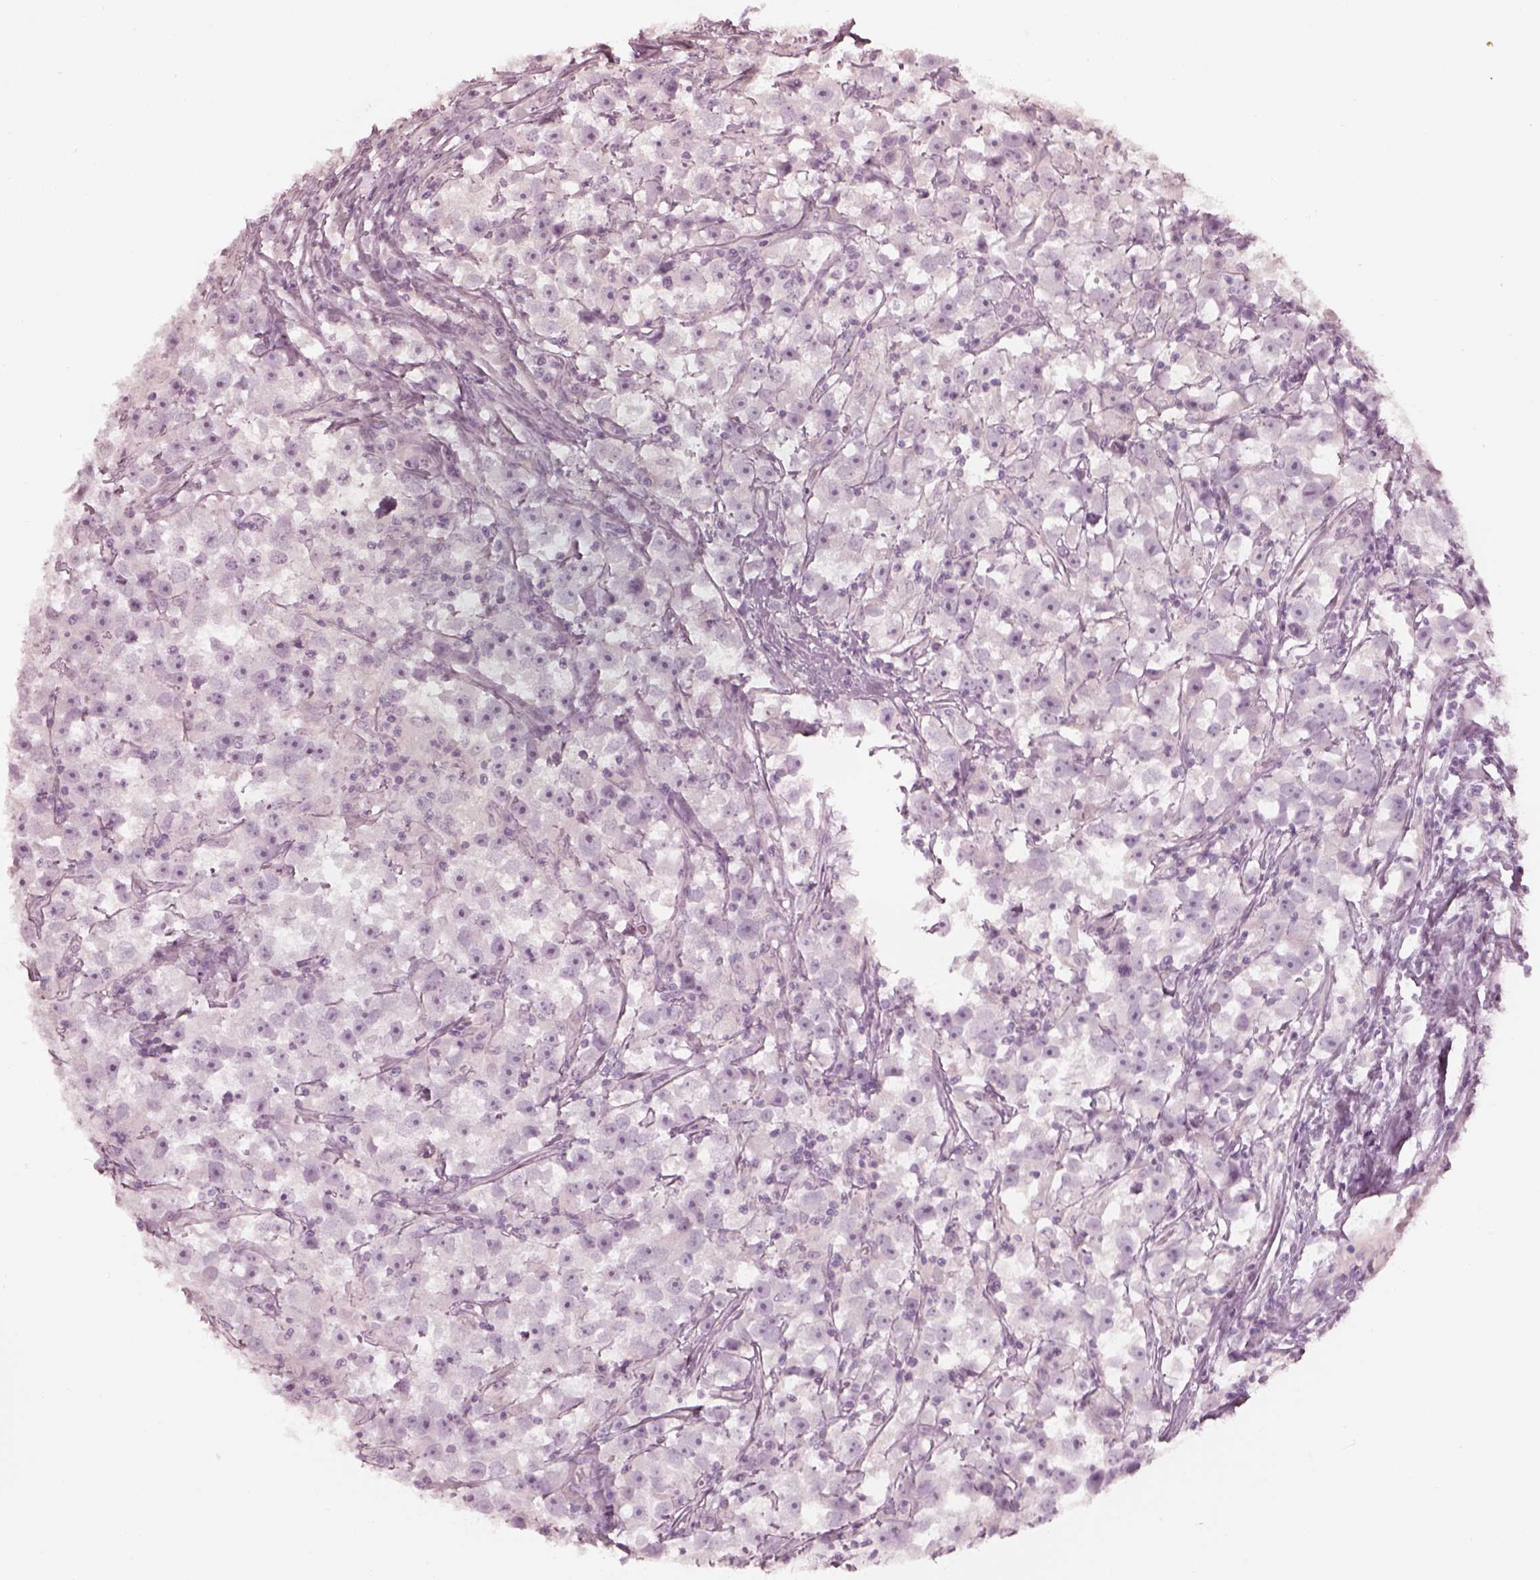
{"staining": {"intensity": "negative", "quantity": "none", "location": "none"}, "tissue": "testis cancer", "cell_type": "Tumor cells", "image_type": "cancer", "snomed": [{"axis": "morphology", "description": "Seminoma, NOS"}, {"axis": "topography", "description": "Testis"}], "caption": "This is a micrograph of immunohistochemistry (IHC) staining of testis cancer (seminoma), which shows no staining in tumor cells.", "gene": "RSPH9", "patient": {"sex": "male", "age": 33}}